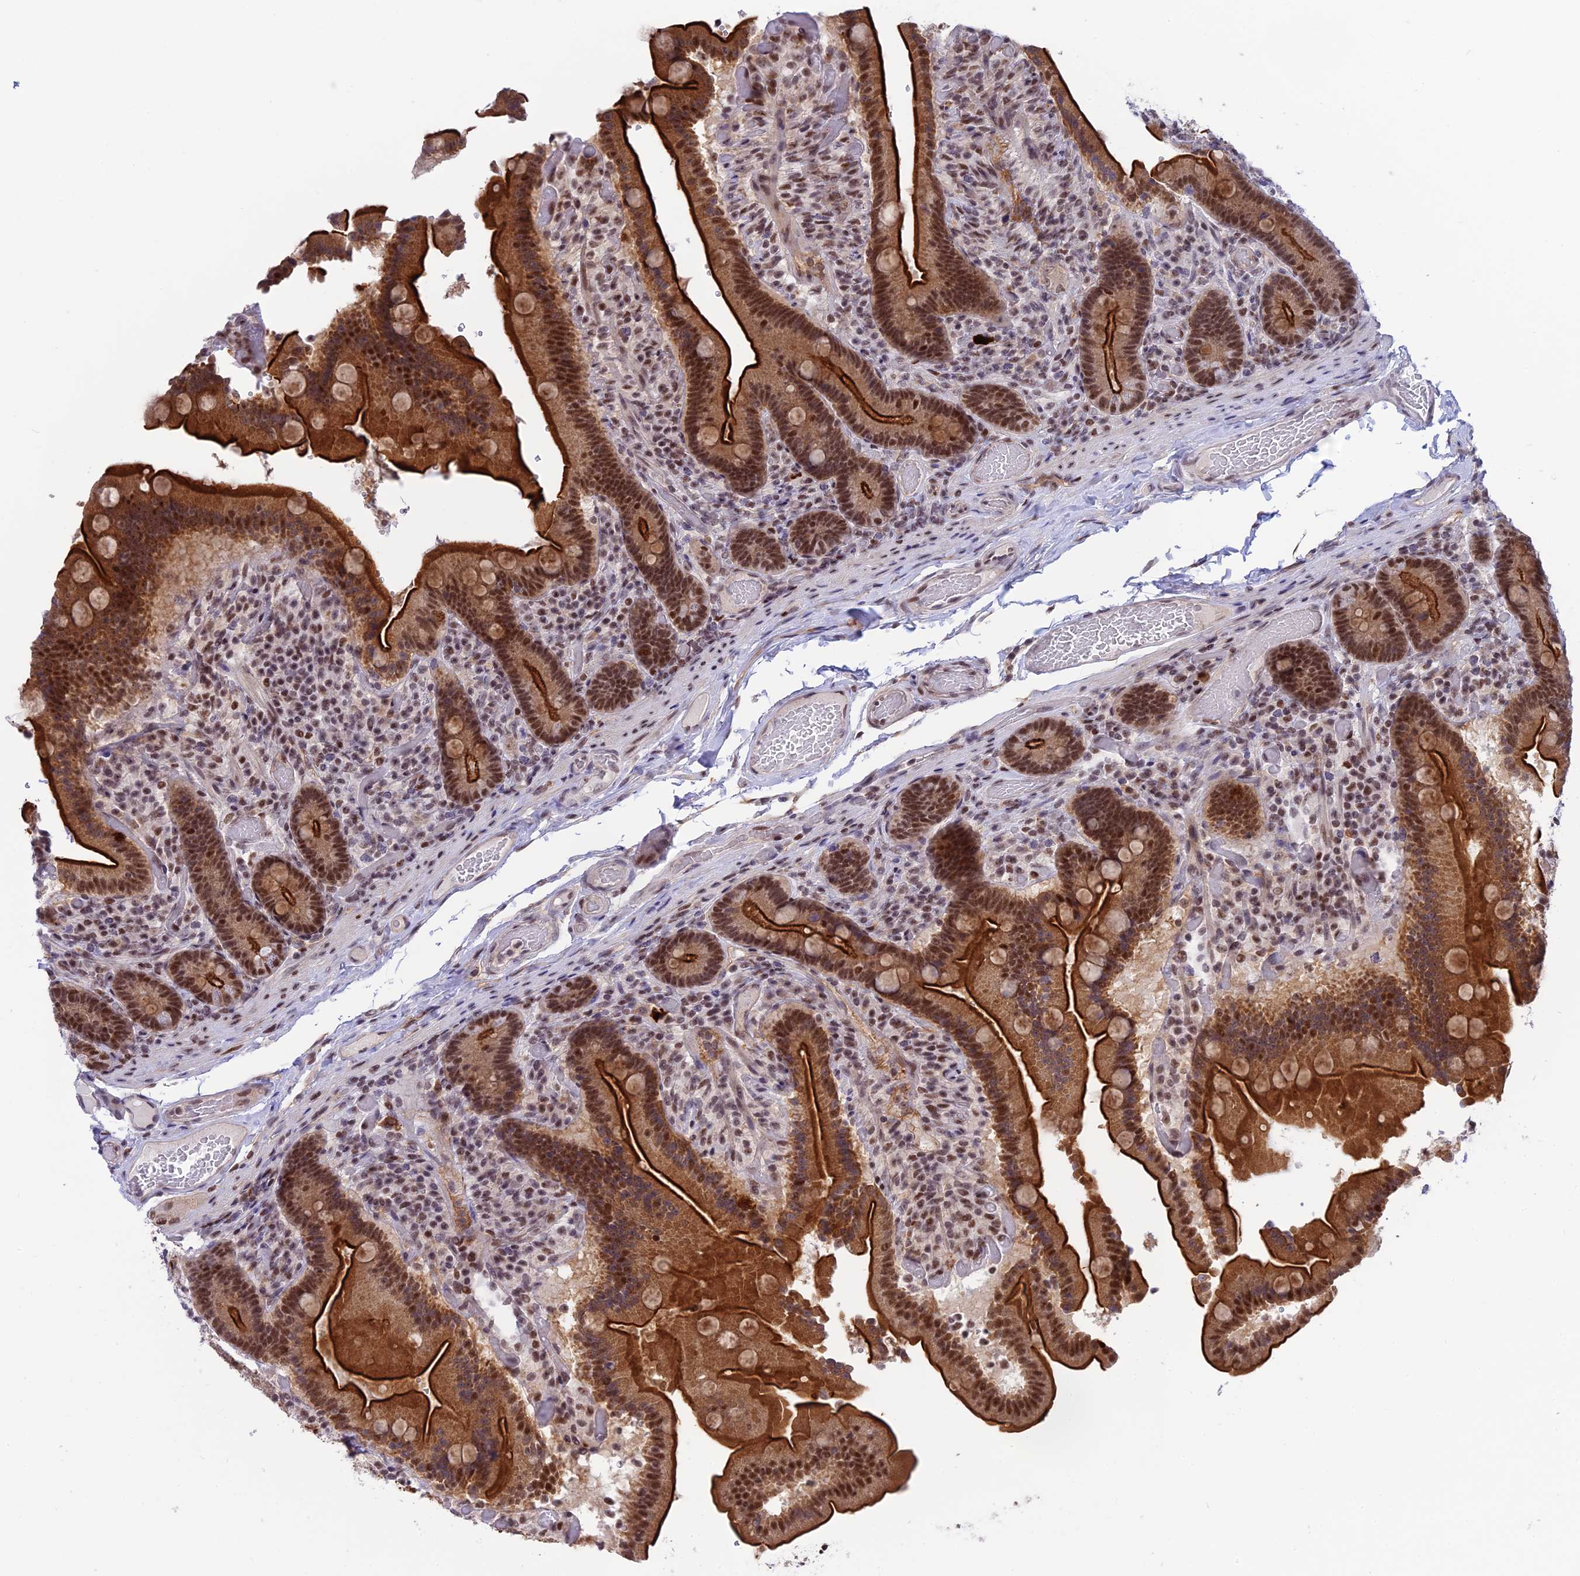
{"staining": {"intensity": "strong", "quantity": ">75%", "location": "cytoplasmic/membranous,nuclear"}, "tissue": "duodenum", "cell_type": "Glandular cells", "image_type": "normal", "snomed": [{"axis": "morphology", "description": "Normal tissue, NOS"}, {"axis": "topography", "description": "Duodenum"}], "caption": "Brown immunohistochemical staining in unremarkable duodenum demonstrates strong cytoplasmic/membranous,nuclear positivity in approximately >75% of glandular cells. (Brightfield microscopy of DAB IHC at high magnification).", "gene": "TCEA1", "patient": {"sex": "female", "age": 62}}